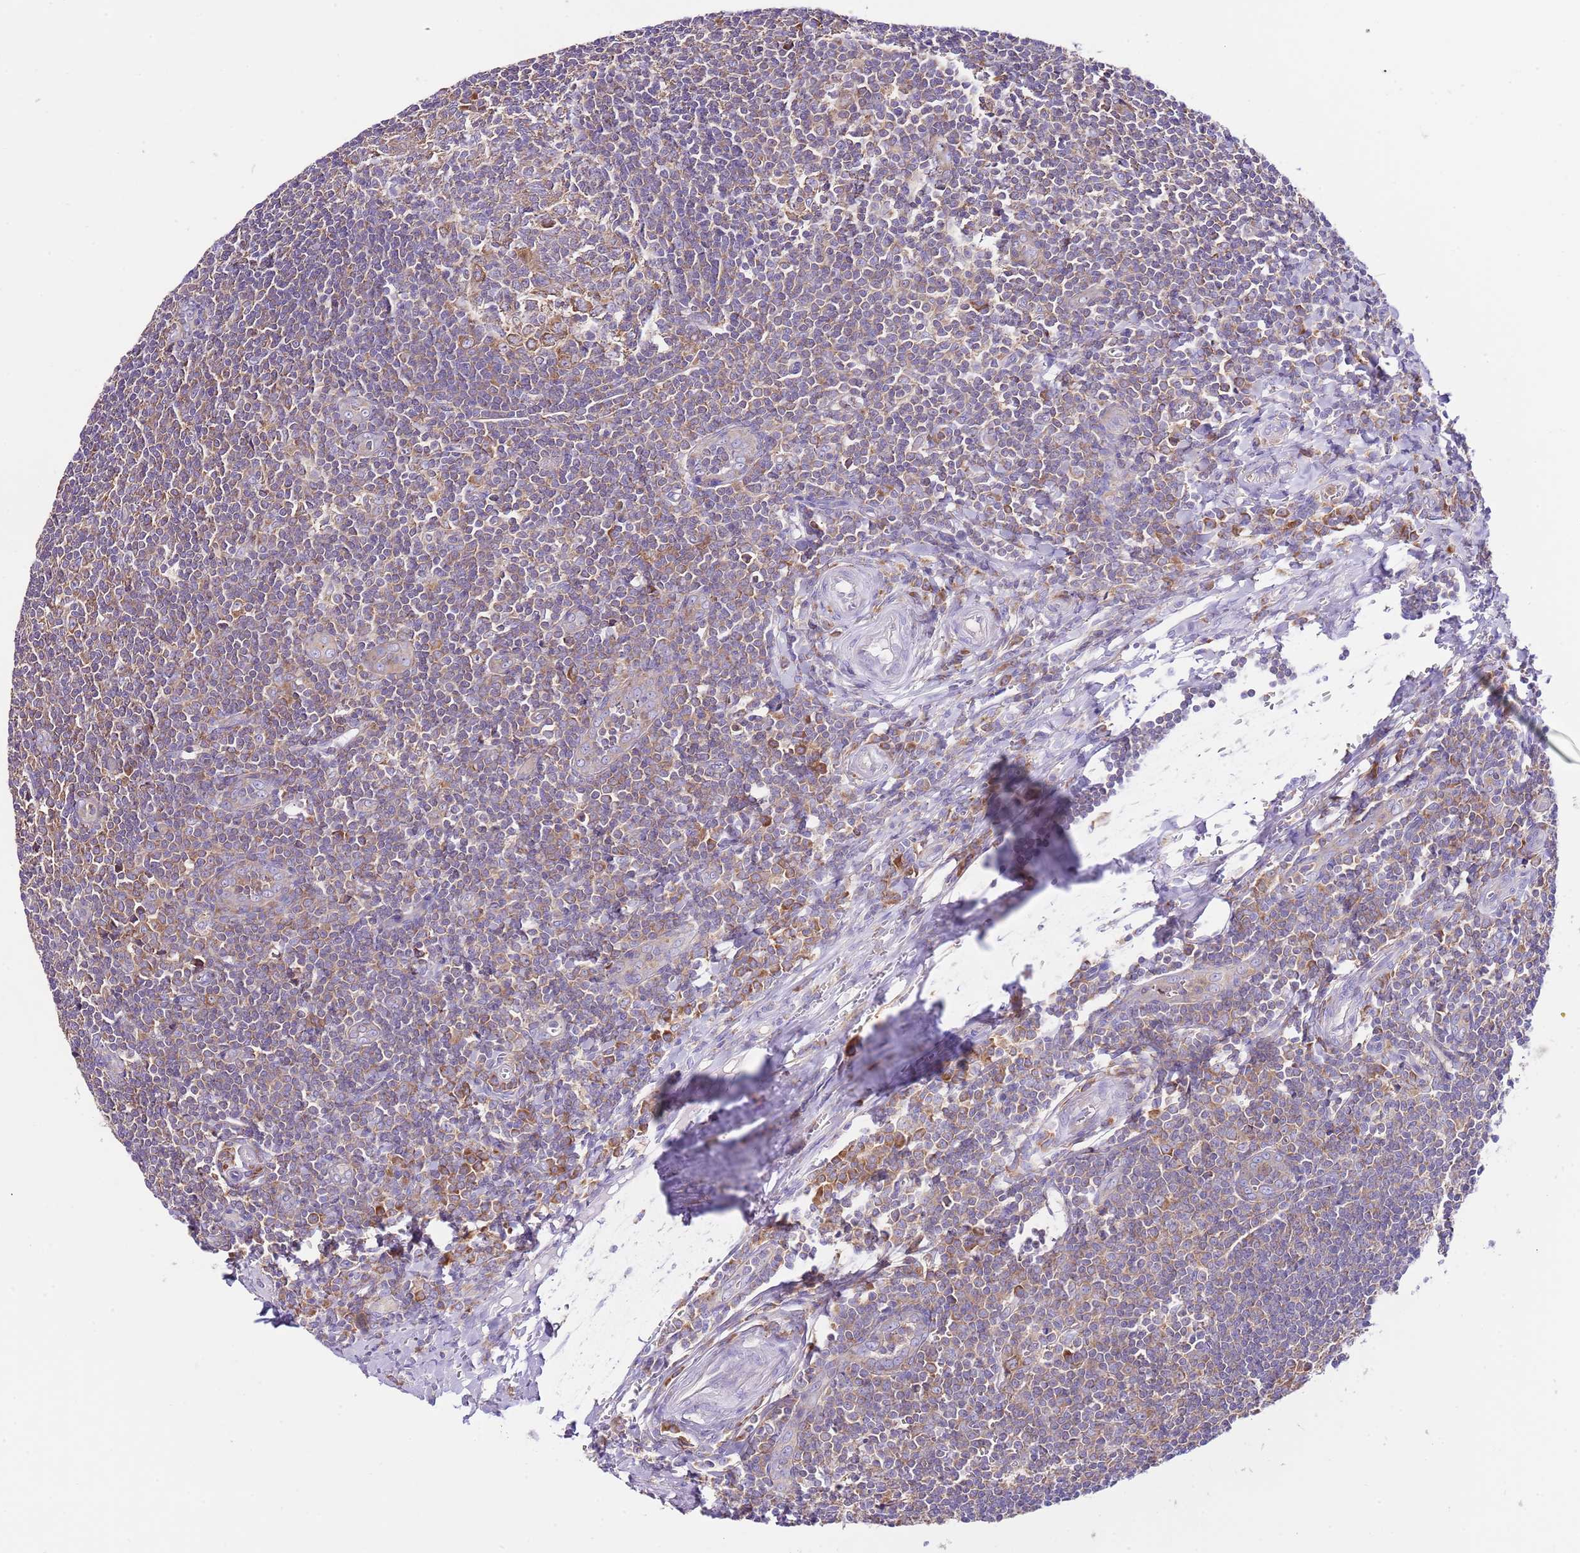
{"staining": {"intensity": "moderate", "quantity": ">75%", "location": "cytoplasmic/membranous"}, "tissue": "tonsil", "cell_type": "Germinal center cells", "image_type": "normal", "snomed": [{"axis": "morphology", "description": "Normal tissue, NOS"}, {"axis": "topography", "description": "Tonsil"}], "caption": "High-power microscopy captured an immunohistochemistry histopathology image of unremarkable tonsil, revealing moderate cytoplasmic/membranous positivity in approximately >75% of germinal center cells.", "gene": "RPS10", "patient": {"sex": "male", "age": 27}}